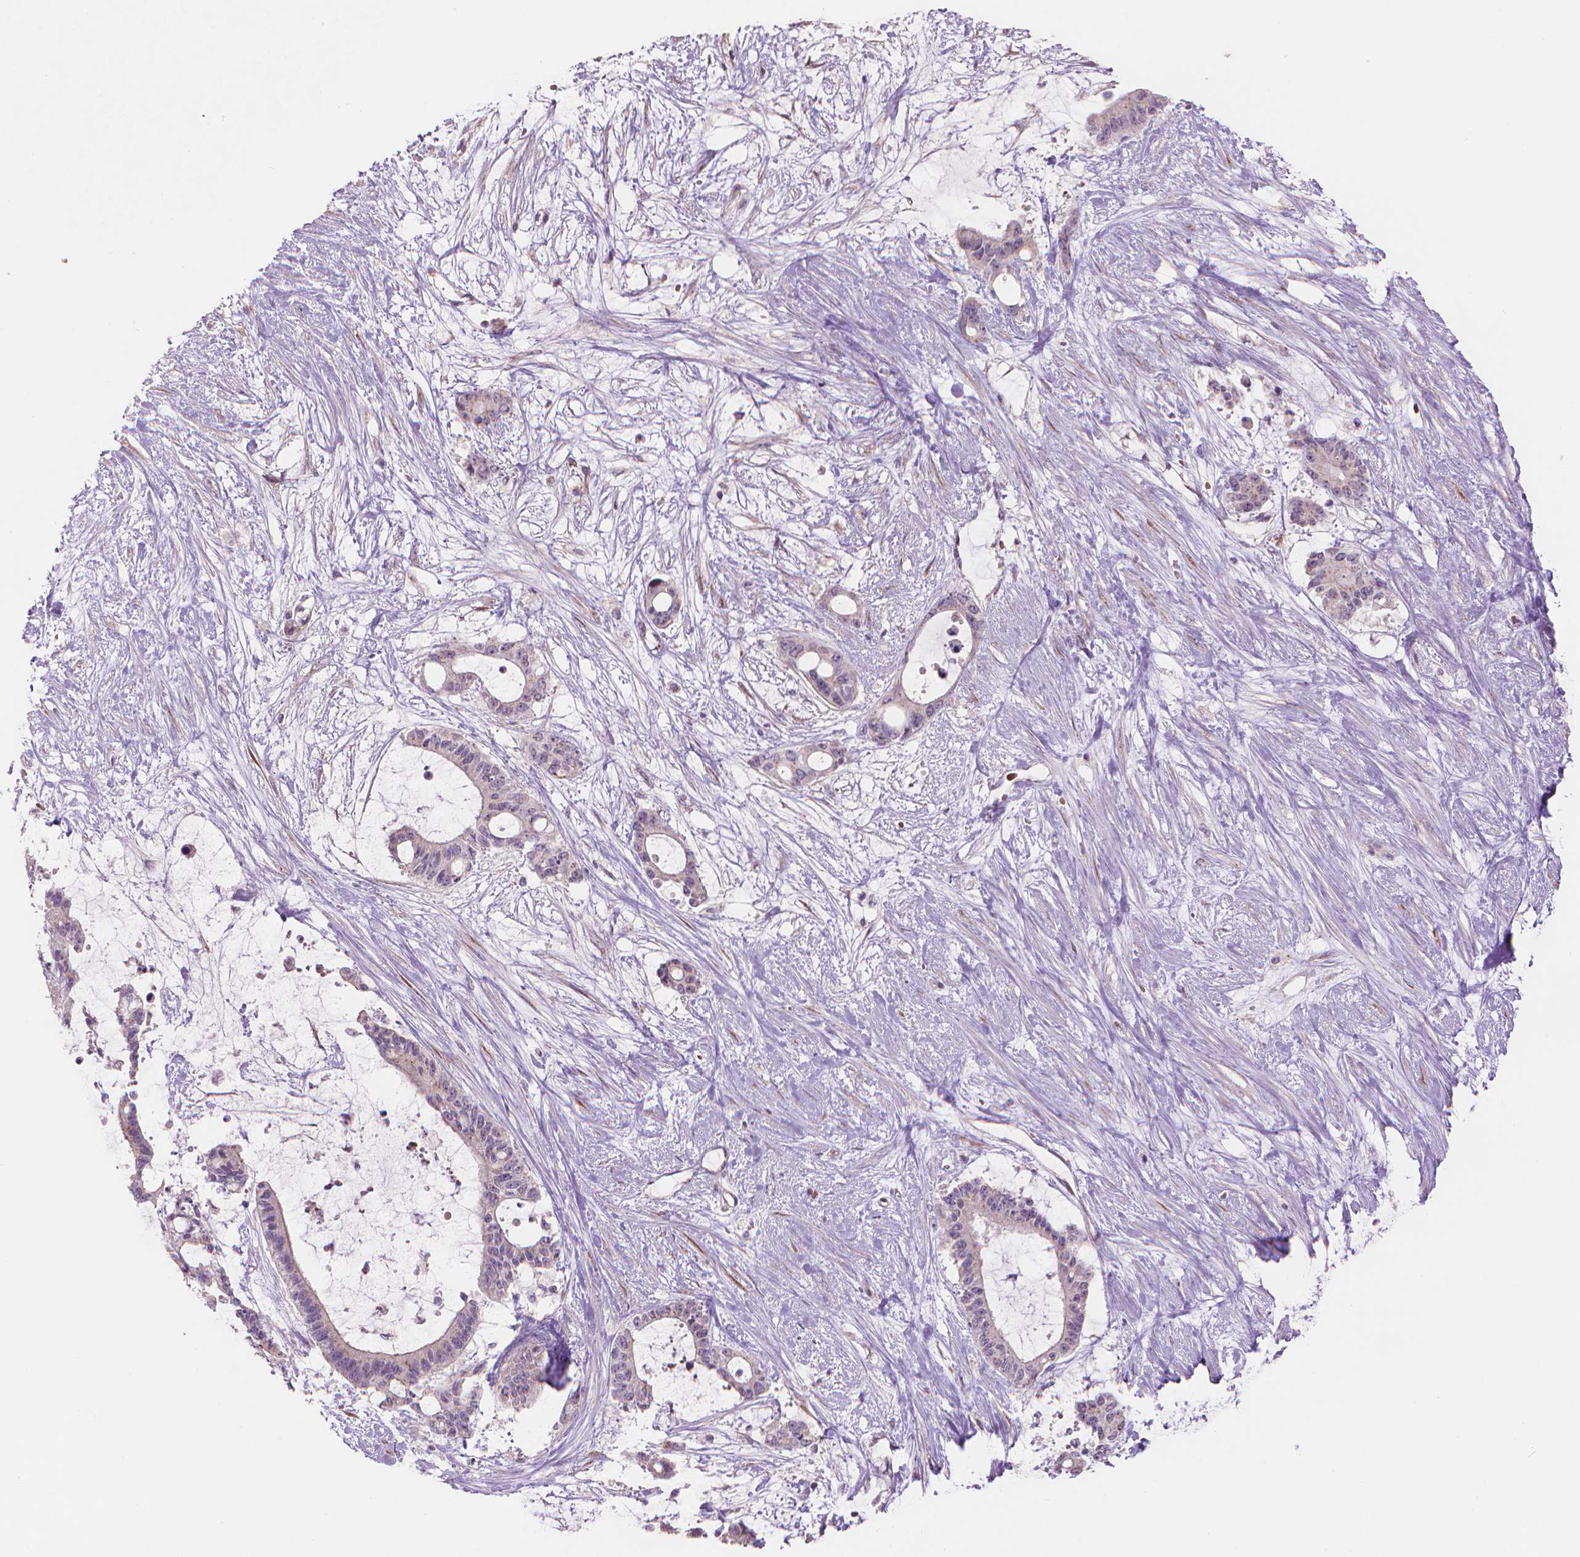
{"staining": {"intensity": "negative", "quantity": "none", "location": "none"}, "tissue": "liver cancer", "cell_type": "Tumor cells", "image_type": "cancer", "snomed": [{"axis": "morphology", "description": "Normal tissue, NOS"}, {"axis": "morphology", "description": "Cholangiocarcinoma"}, {"axis": "topography", "description": "Liver"}, {"axis": "topography", "description": "Peripheral nerve tissue"}], "caption": "An immunohistochemistry image of liver cancer is shown. There is no staining in tumor cells of liver cancer.", "gene": "IFFO1", "patient": {"sex": "female", "age": 73}}